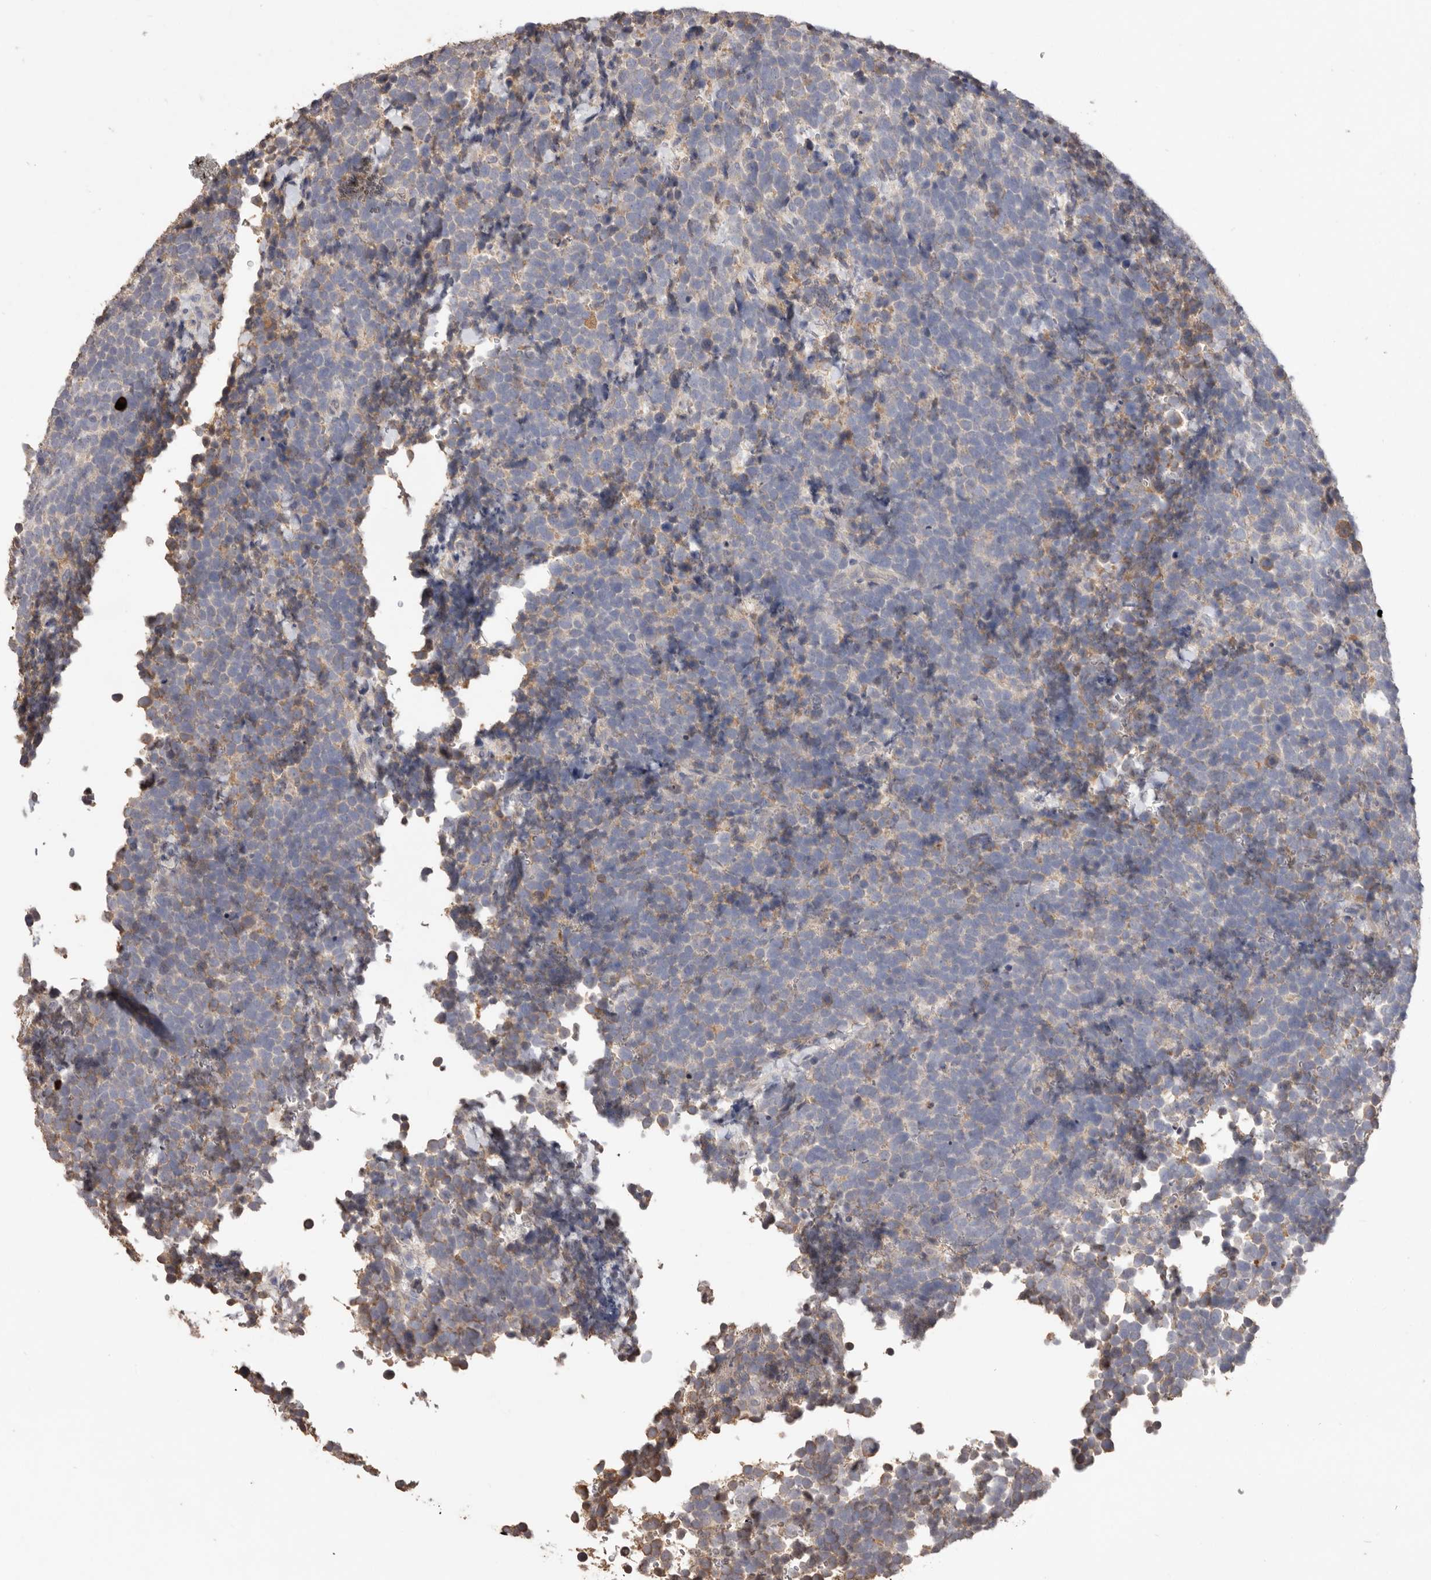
{"staining": {"intensity": "weak", "quantity": "<25%", "location": "cytoplasmic/membranous"}, "tissue": "urothelial cancer", "cell_type": "Tumor cells", "image_type": "cancer", "snomed": [{"axis": "morphology", "description": "Urothelial carcinoma, High grade"}, {"axis": "topography", "description": "Urinary bladder"}], "caption": "This is a photomicrograph of immunohistochemistry staining of urothelial cancer, which shows no staining in tumor cells. Nuclei are stained in blue.", "gene": "HCAR2", "patient": {"sex": "female", "age": 82}}